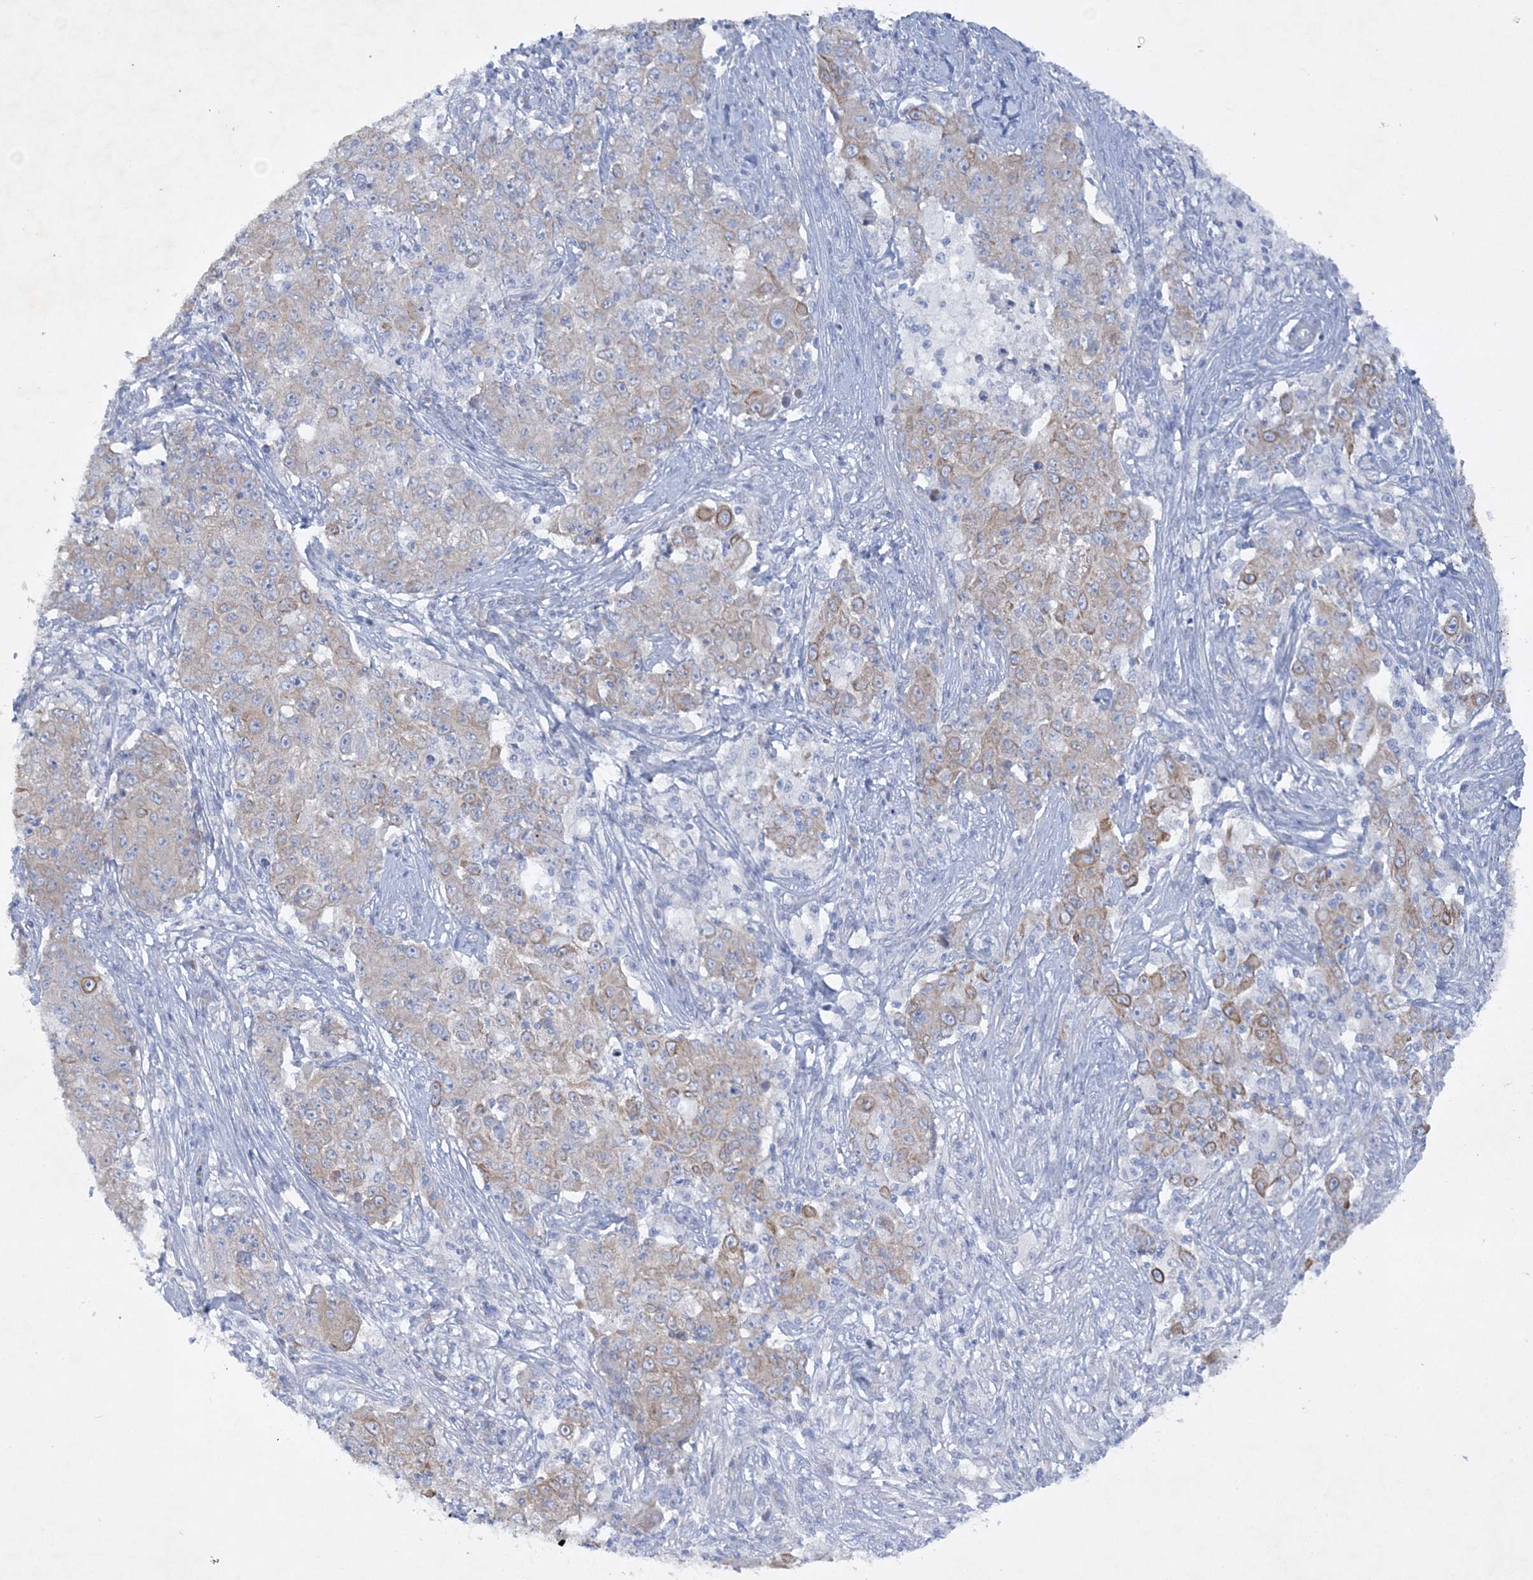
{"staining": {"intensity": "weak", "quantity": "<25%", "location": "cytoplasmic/membranous"}, "tissue": "ovarian cancer", "cell_type": "Tumor cells", "image_type": "cancer", "snomed": [{"axis": "morphology", "description": "Carcinoma, endometroid"}, {"axis": "topography", "description": "Ovary"}], "caption": "DAB immunohistochemical staining of human ovarian endometroid carcinoma reveals no significant expression in tumor cells.", "gene": "FARSB", "patient": {"sex": "female", "age": 42}}